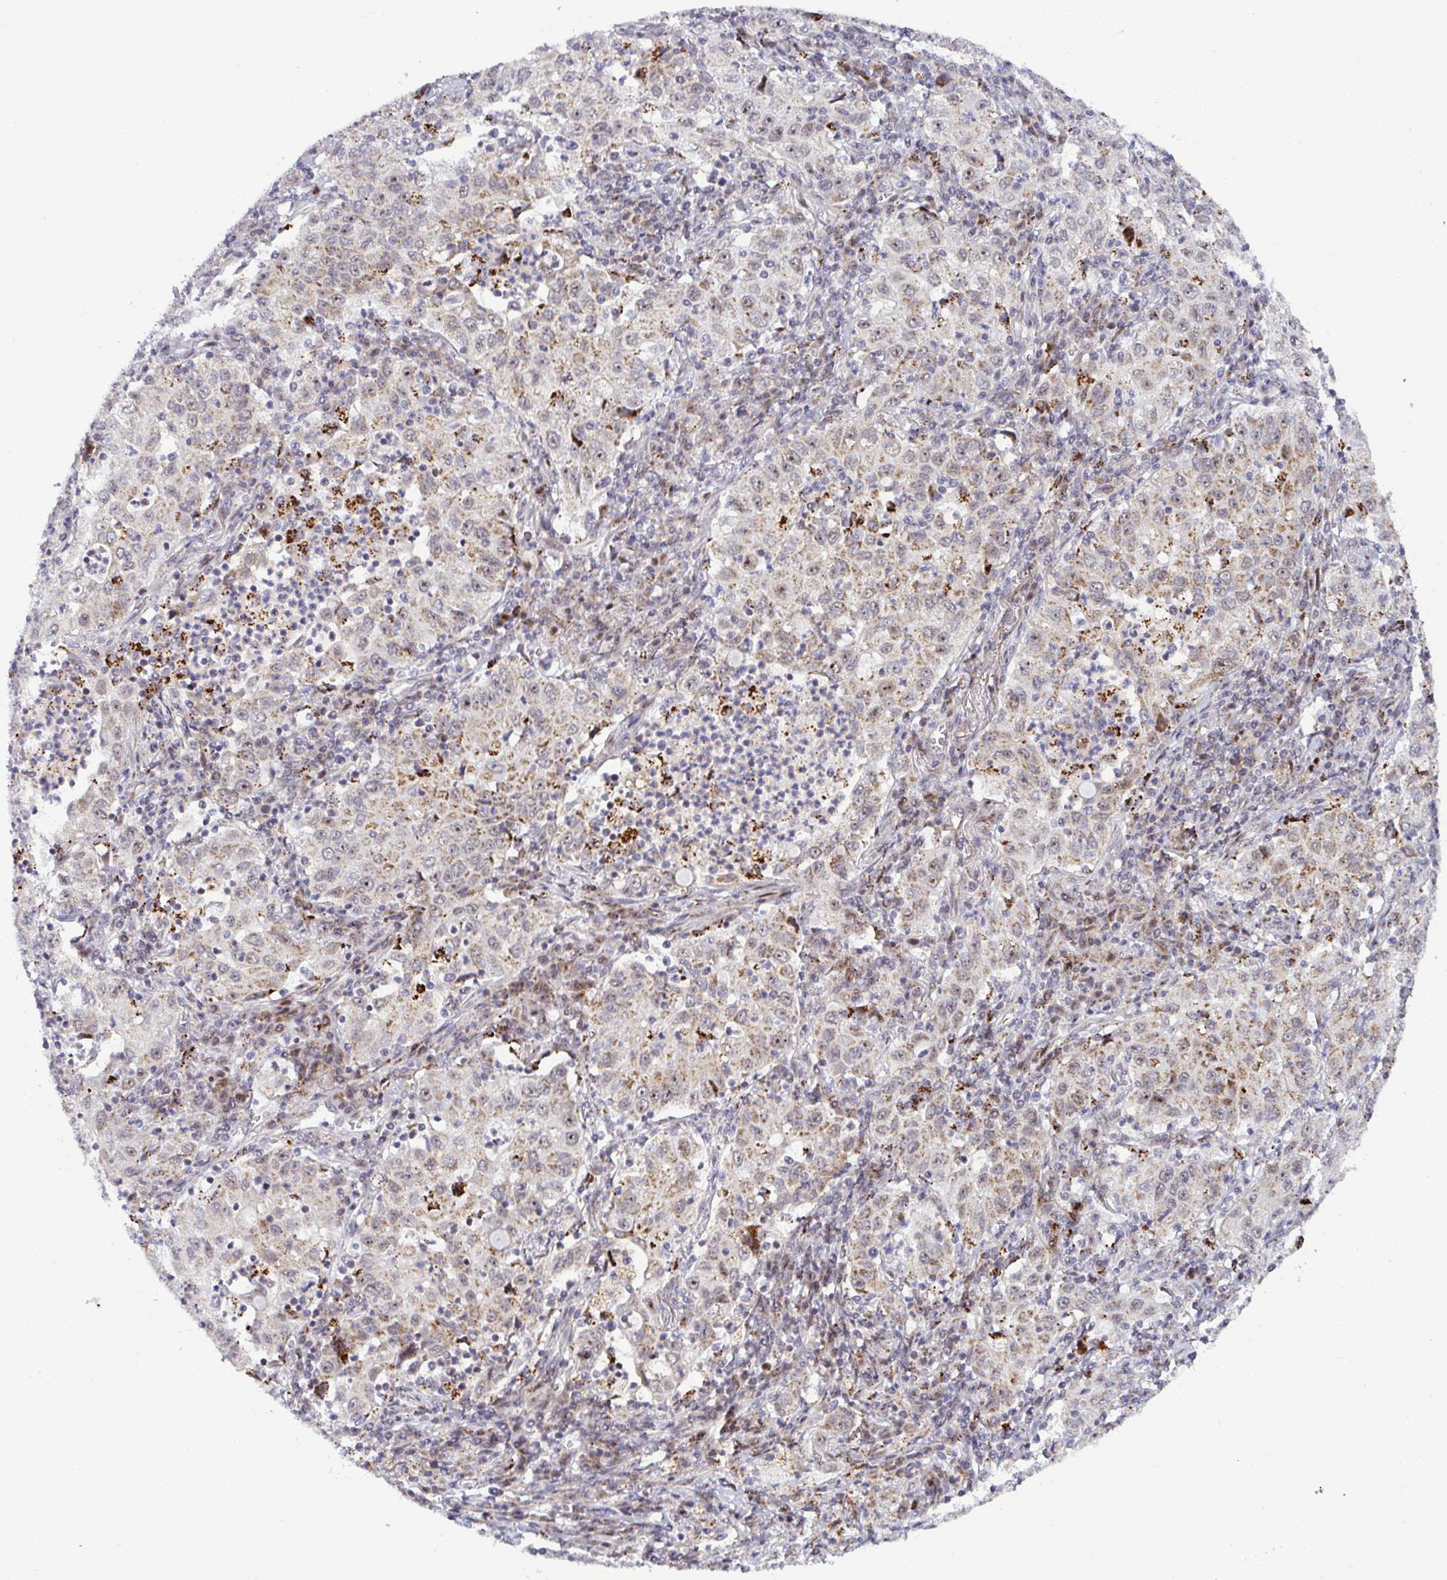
{"staining": {"intensity": "moderate", "quantity": ">75%", "location": "cytoplasmic/membranous"}, "tissue": "lung cancer", "cell_type": "Tumor cells", "image_type": "cancer", "snomed": [{"axis": "morphology", "description": "Squamous cell carcinoma, NOS"}, {"axis": "topography", "description": "Lung"}], "caption": "Immunohistochemical staining of lung squamous cell carcinoma exhibits medium levels of moderate cytoplasmic/membranous protein positivity in approximately >75% of tumor cells.", "gene": "DZIP1", "patient": {"sex": "male", "age": 71}}